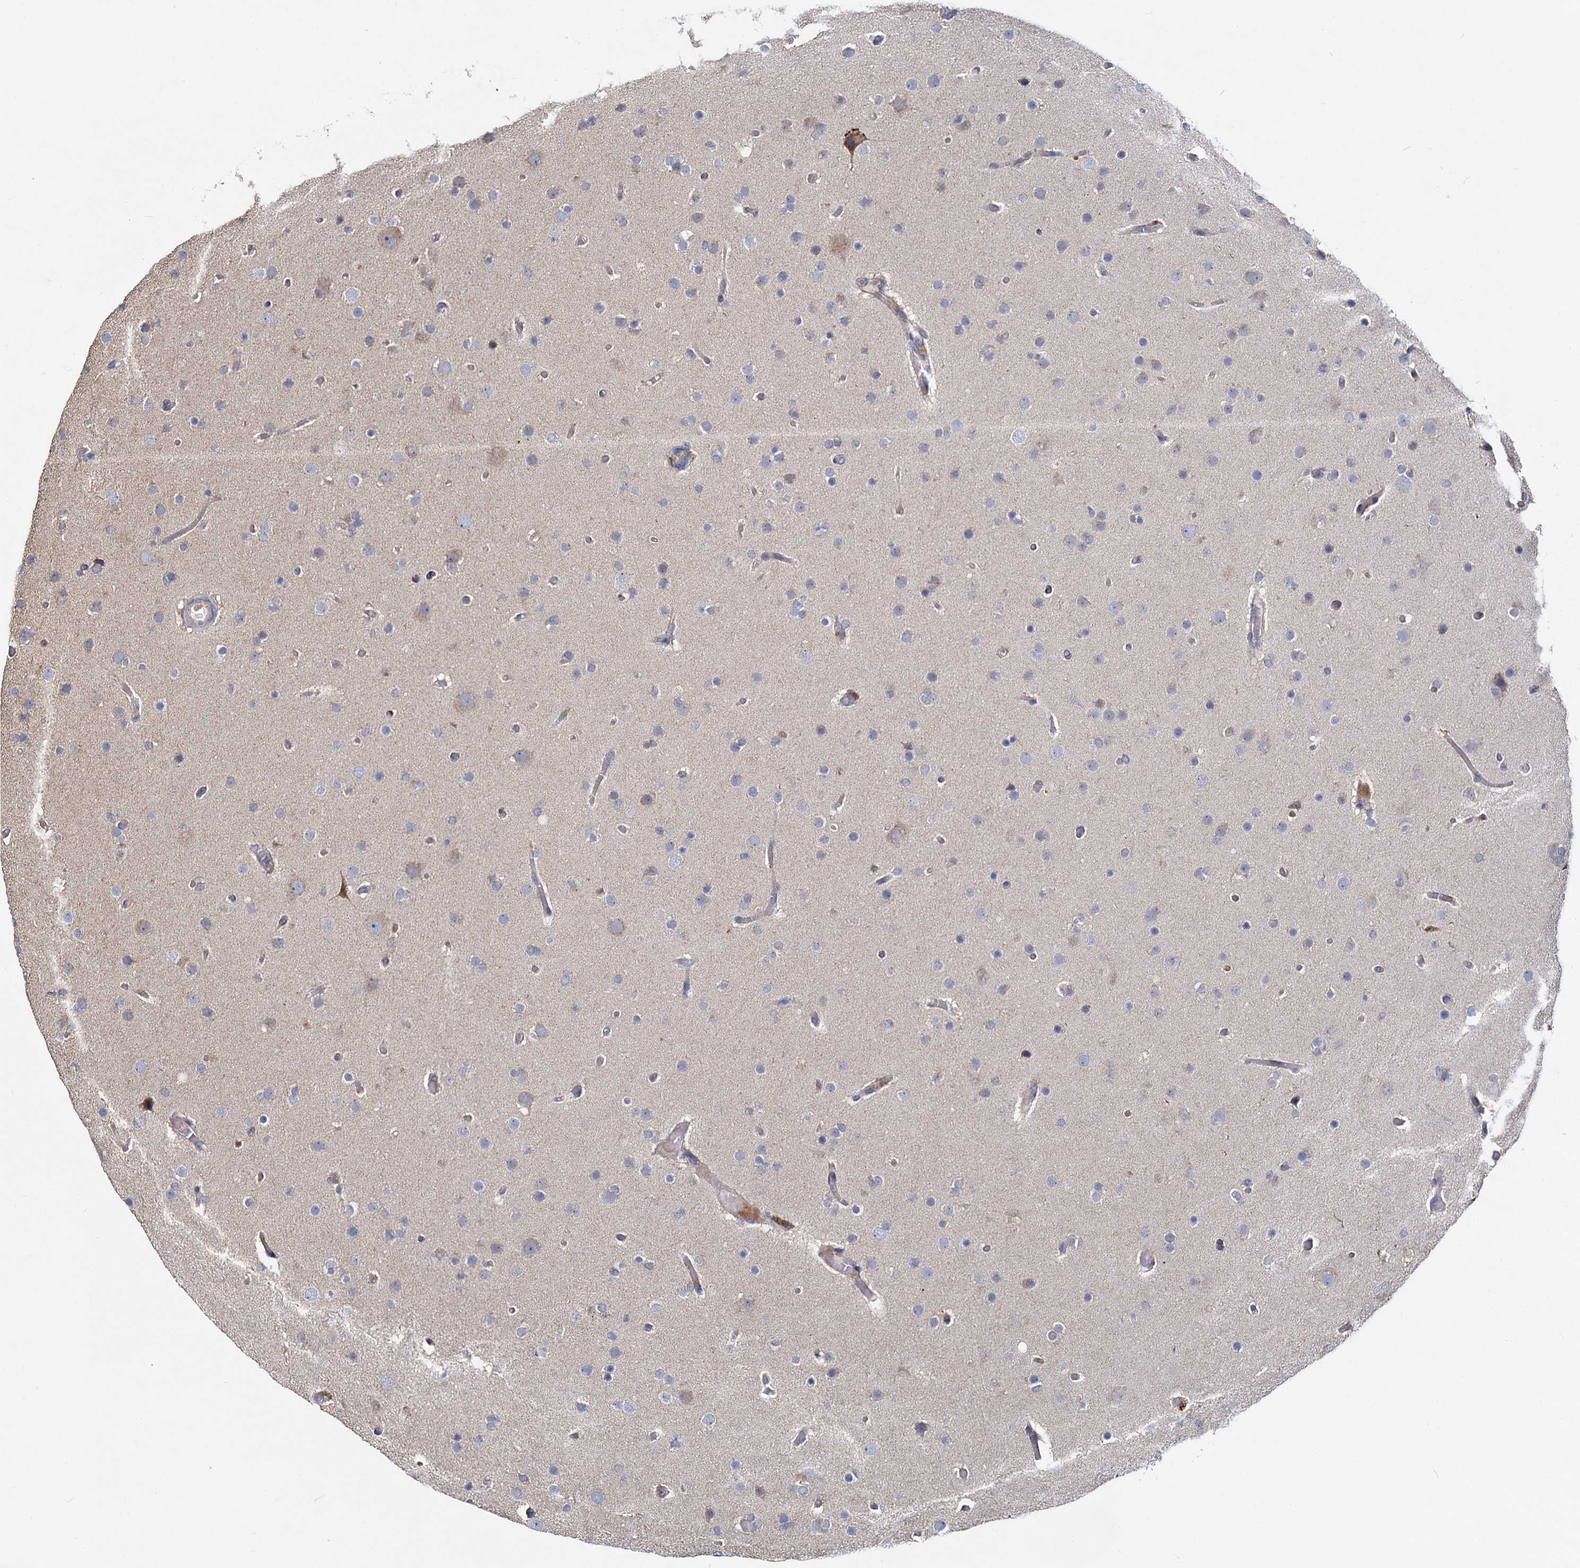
{"staining": {"intensity": "negative", "quantity": "none", "location": "none"}, "tissue": "glioma", "cell_type": "Tumor cells", "image_type": "cancer", "snomed": [{"axis": "morphology", "description": "Glioma, malignant, High grade"}, {"axis": "topography", "description": "Cerebral cortex"}], "caption": "Immunohistochemical staining of malignant glioma (high-grade) reveals no significant expression in tumor cells.", "gene": "DCUN1D2", "patient": {"sex": "female", "age": 36}}